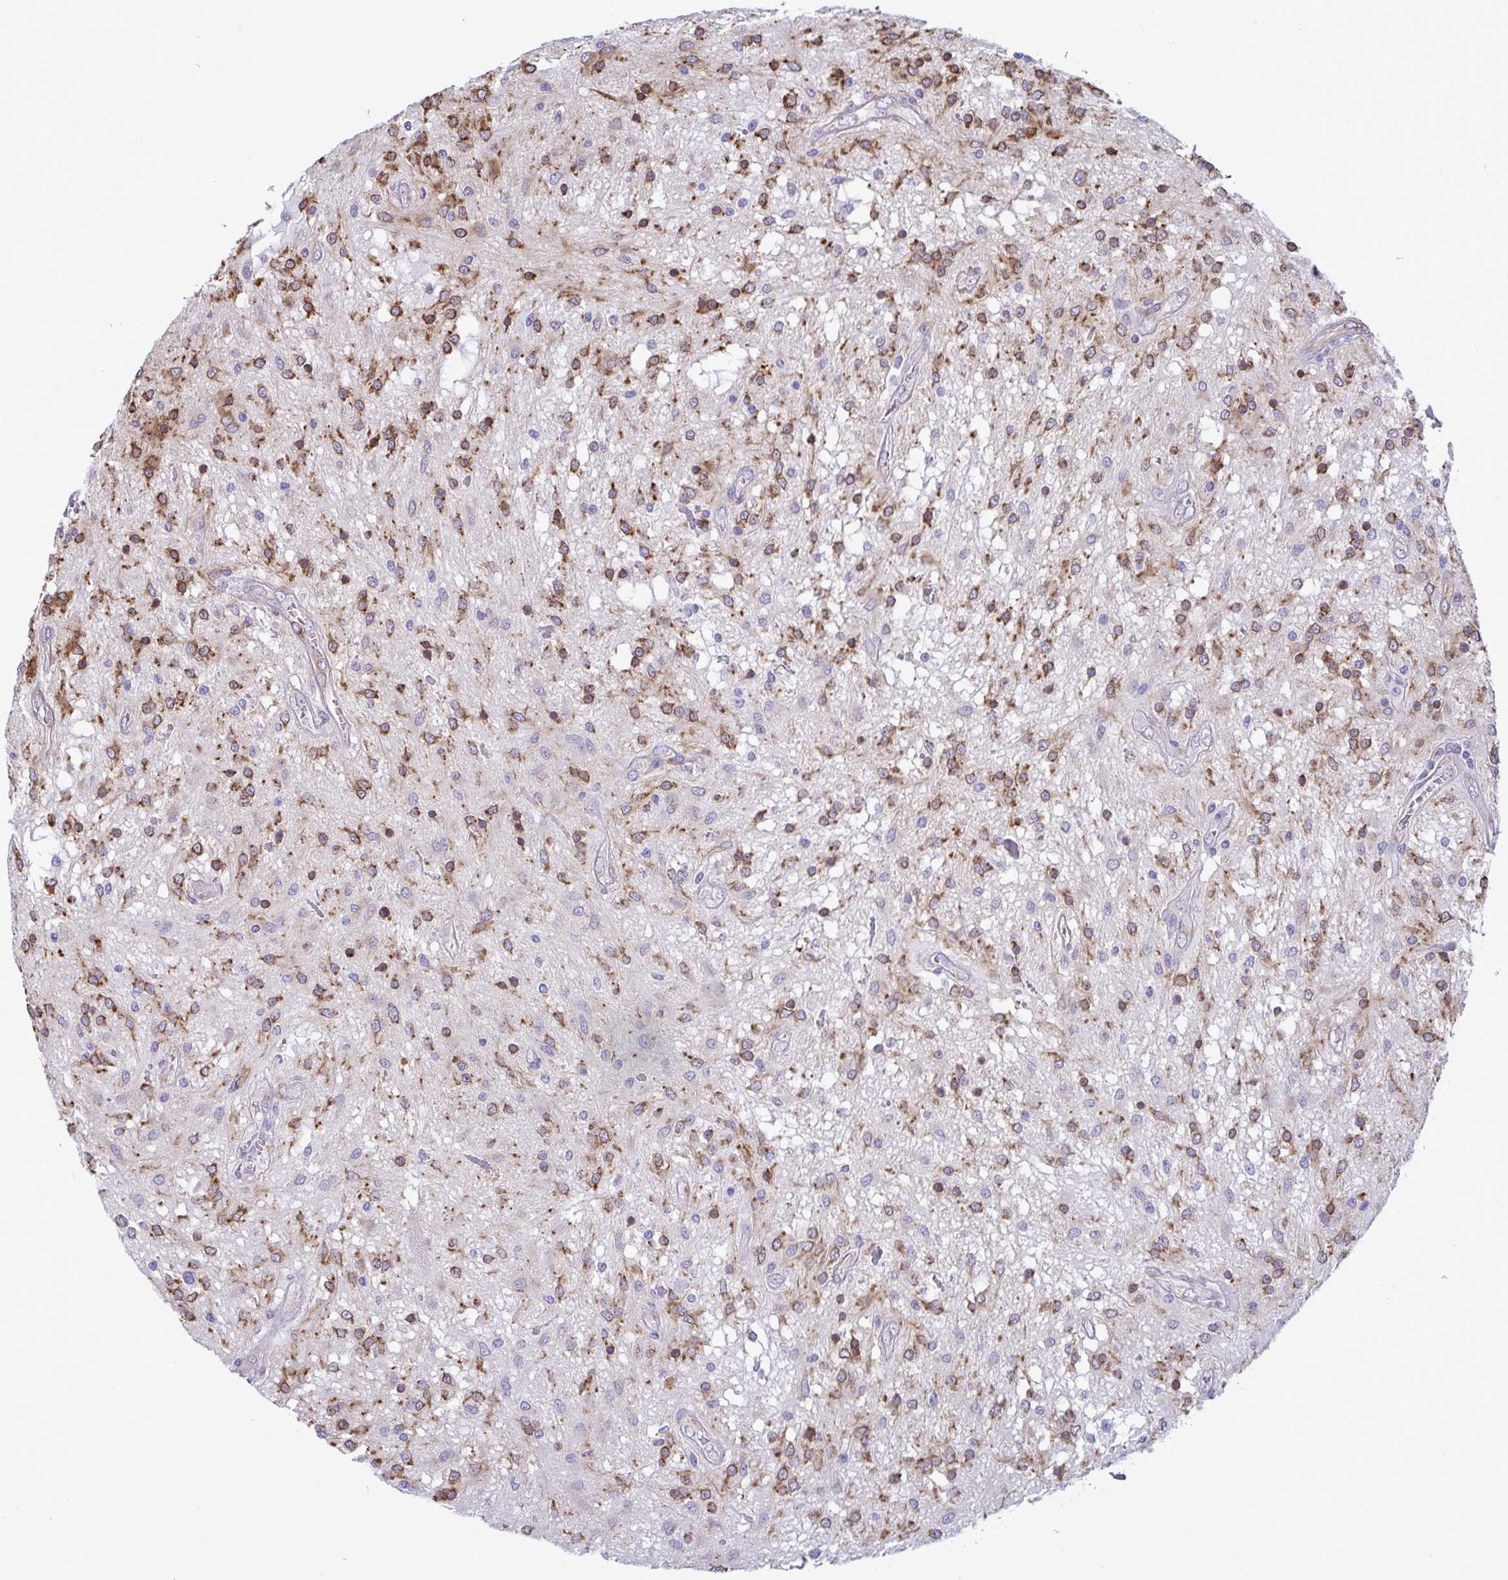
{"staining": {"intensity": "moderate", "quantity": "25%-75%", "location": "cytoplasmic/membranous"}, "tissue": "glioma", "cell_type": "Tumor cells", "image_type": "cancer", "snomed": [{"axis": "morphology", "description": "Glioma, malignant, Low grade"}, {"axis": "topography", "description": "Cerebellum"}], "caption": "Immunohistochemical staining of human glioma demonstrates moderate cytoplasmic/membranous protein staining in about 25%-75% of tumor cells.", "gene": "ASPH", "patient": {"sex": "female", "age": 14}}